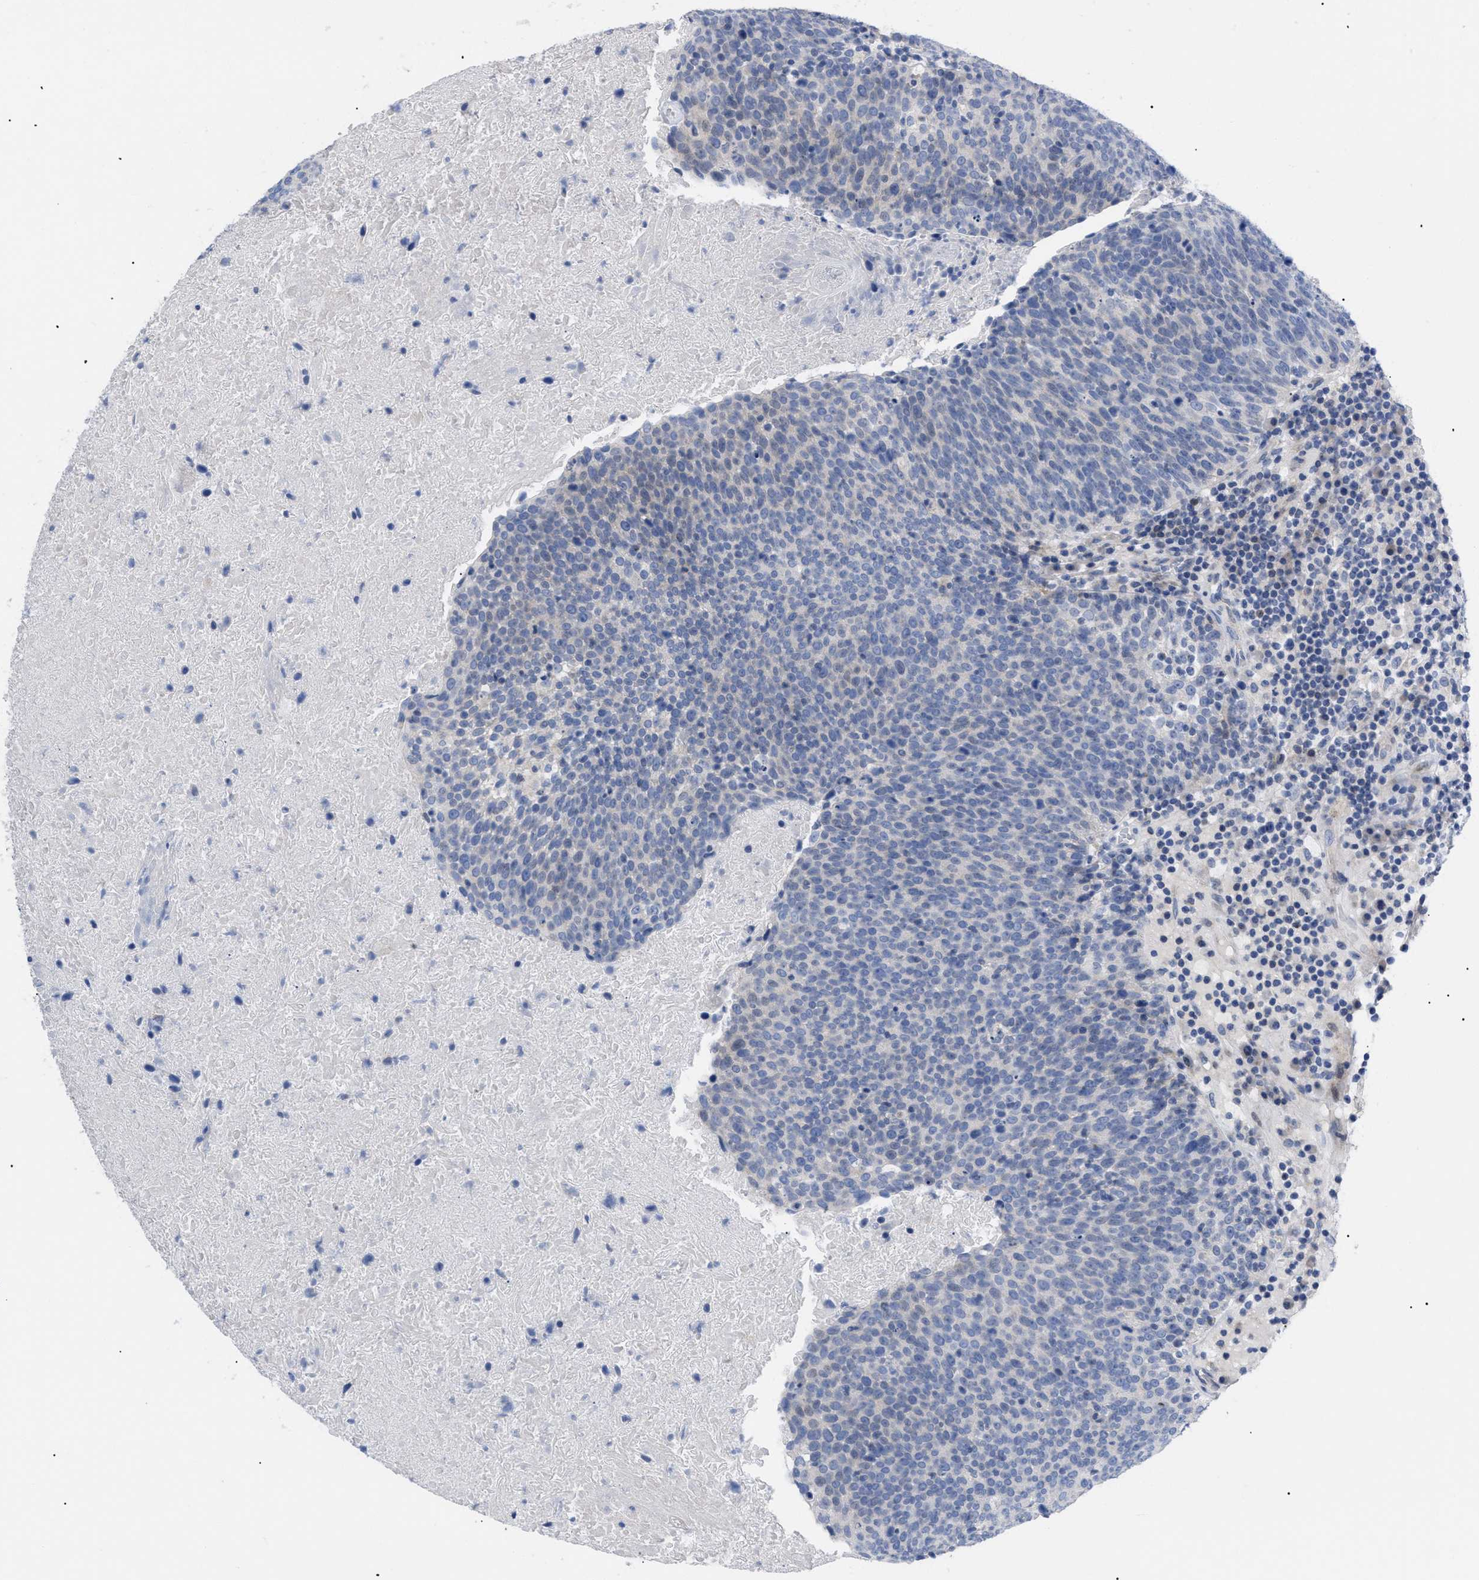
{"staining": {"intensity": "negative", "quantity": "none", "location": "none"}, "tissue": "head and neck cancer", "cell_type": "Tumor cells", "image_type": "cancer", "snomed": [{"axis": "morphology", "description": "Squamous cell carcinoma, NOS"}, {"axis": "morphology", "description": "Squamous cell carcinoma, metastatic, NOS"}, {"axis": "topography", "description": "Lymph node"}, {"axis": "topography", "description": "Head-Neck"}], "caption": "Immunohistochemistry image of head and neck cancer (squamous cell carcinoma) stained for a protein (brown), which reveals no staining in tumor cells. The staining was performed using DAB (3,3'-diaminobenzidine) to visualize the protein expression in brown, while the nuclei were stained in blue with hematoxylin (Magnification: 20x).", "gene": "CAV3", "patient": {"sex": "male", "age": 62}}